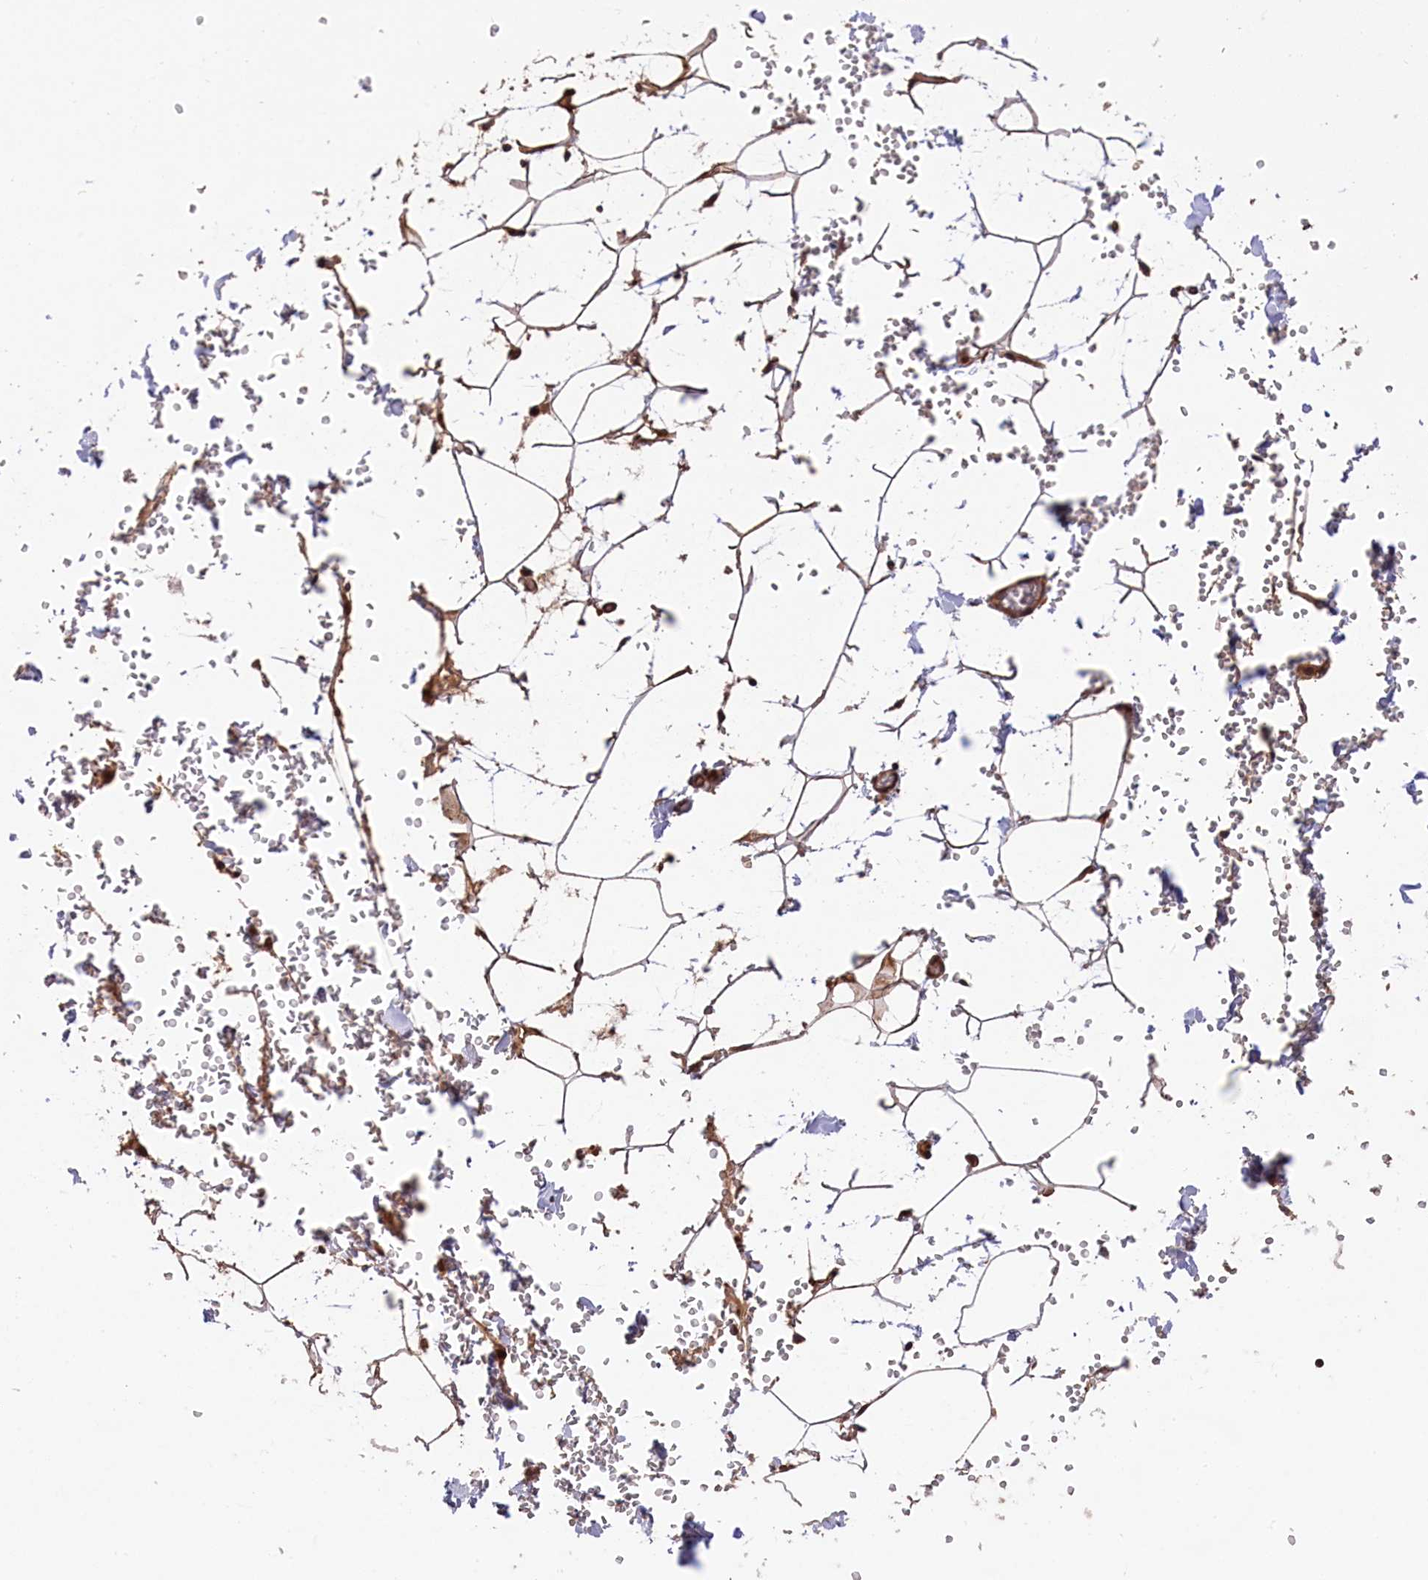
{"staining": {"intensity": "moderate", "quantity": ">75%", "location": "cytoplasmic/membranous"}, "tissue": "adipose tissue", "cell_type": "Adipocytes", "image_type": "normal", "snomed": [{"axis": "morphology", "description": "Normal tissue, NOS"}, {"axis": "topography", "description": "Gallbladder"}, {"axis": "topography", "description": "Peripheral nerve tissue"}], "caption": "Protein staining of unremarkable adipose tissue exhibits moderate cytoplasmic/membranous positivity in approximately >75% of adipocytes. (IHC, brightfield microscopy, high magnification).", "gene": "DNAJB9", "patient": {"sex": "male", "age": 38}}